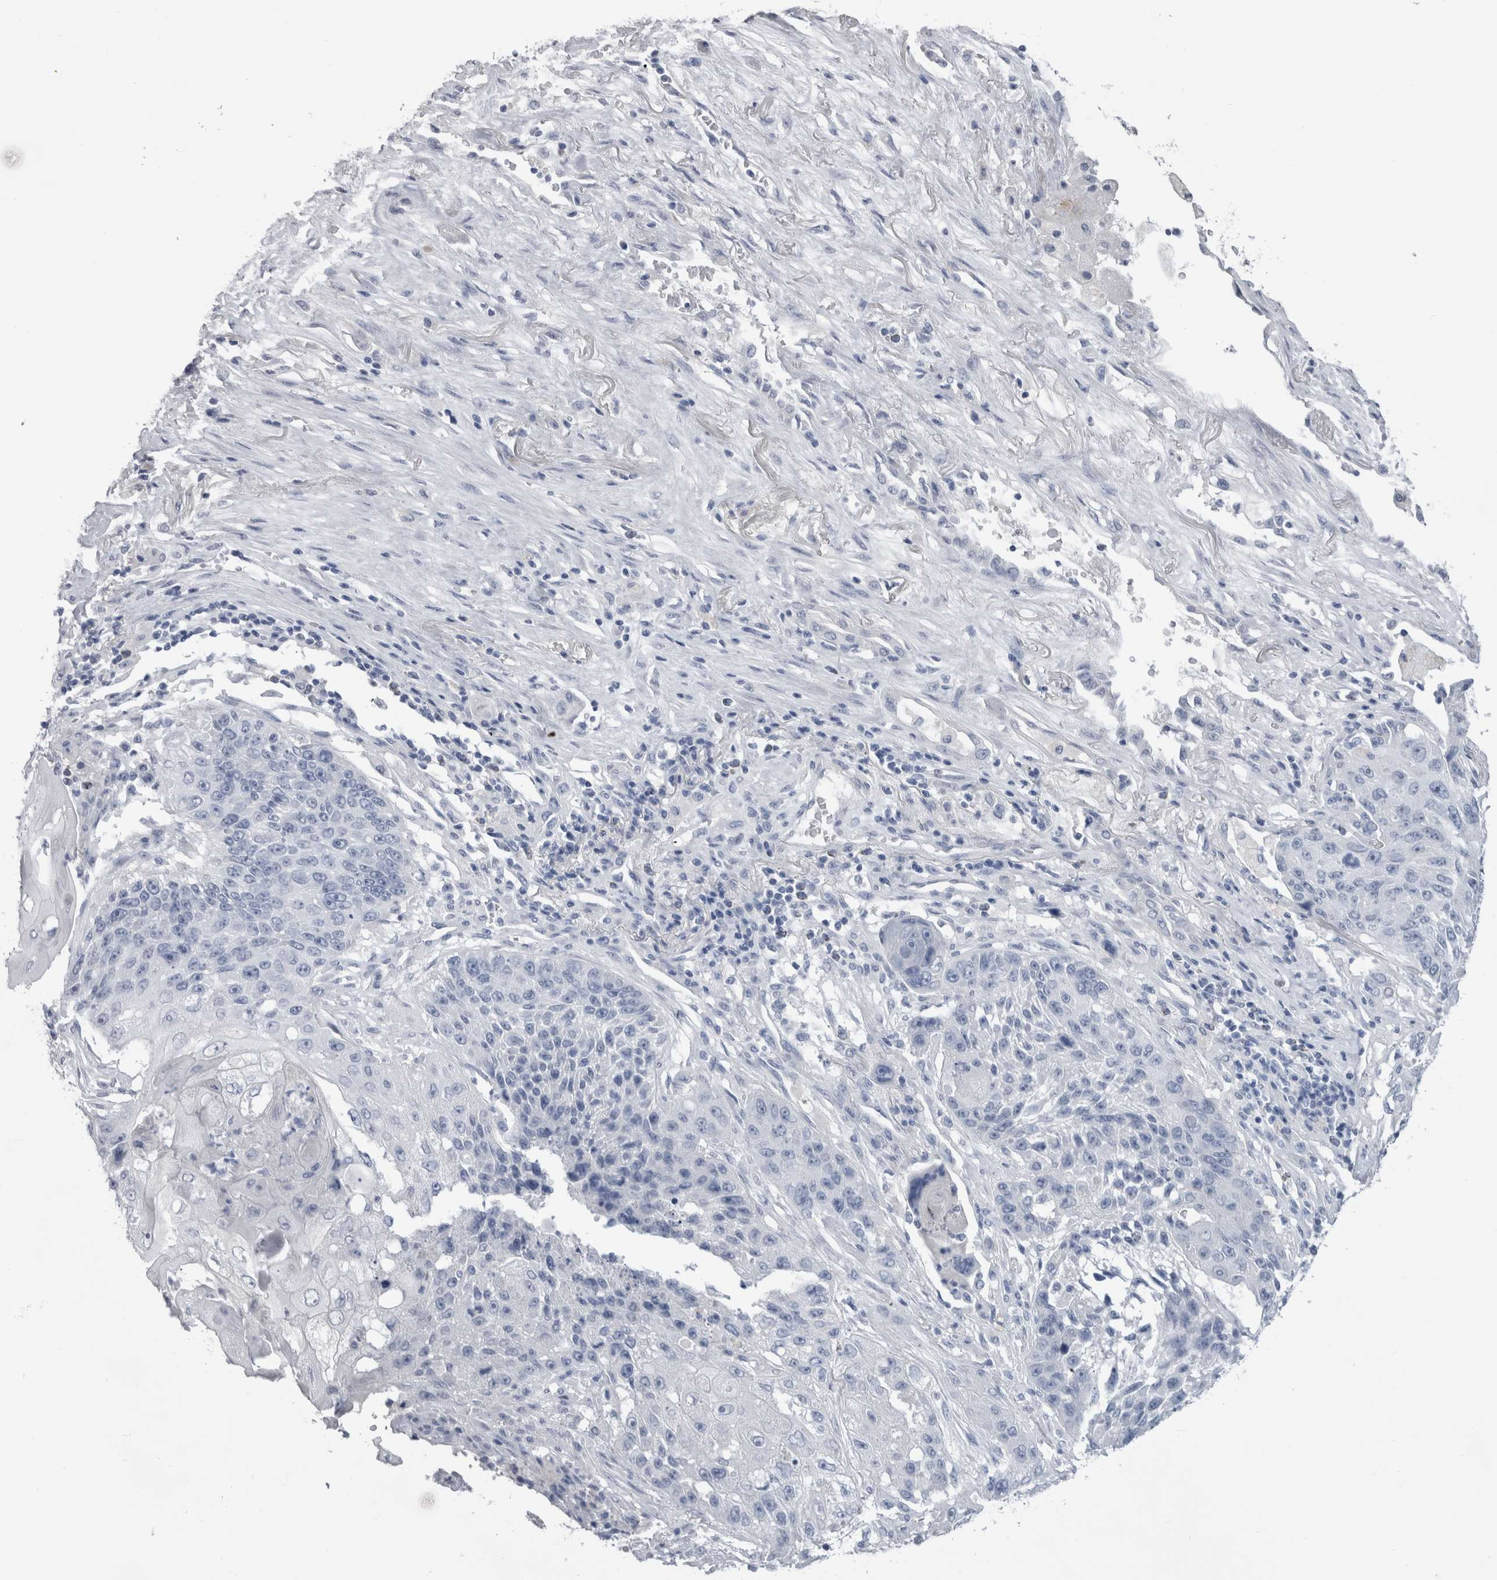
{"staining": {"intensity": "negative", "quantity": "none", "location": "none"}, "tissue": "lung cancer", "cell_type": "Tumor cells", "image_type": "cancer", "snomed": [{"axis": "morphology", "description": "Squamous cell carcinoma, NOS"}, {"axis": "topography", "description": "Lung"}], "caption": "This image is of lung squamous cell carcinoma stained with immunohistochemistry to label a protein in brown with the nuclei are counter-stained blue. There is no positivity in tumor cells.", "gene": "PTH", "patient": {"sex": "male", "age": 61}}